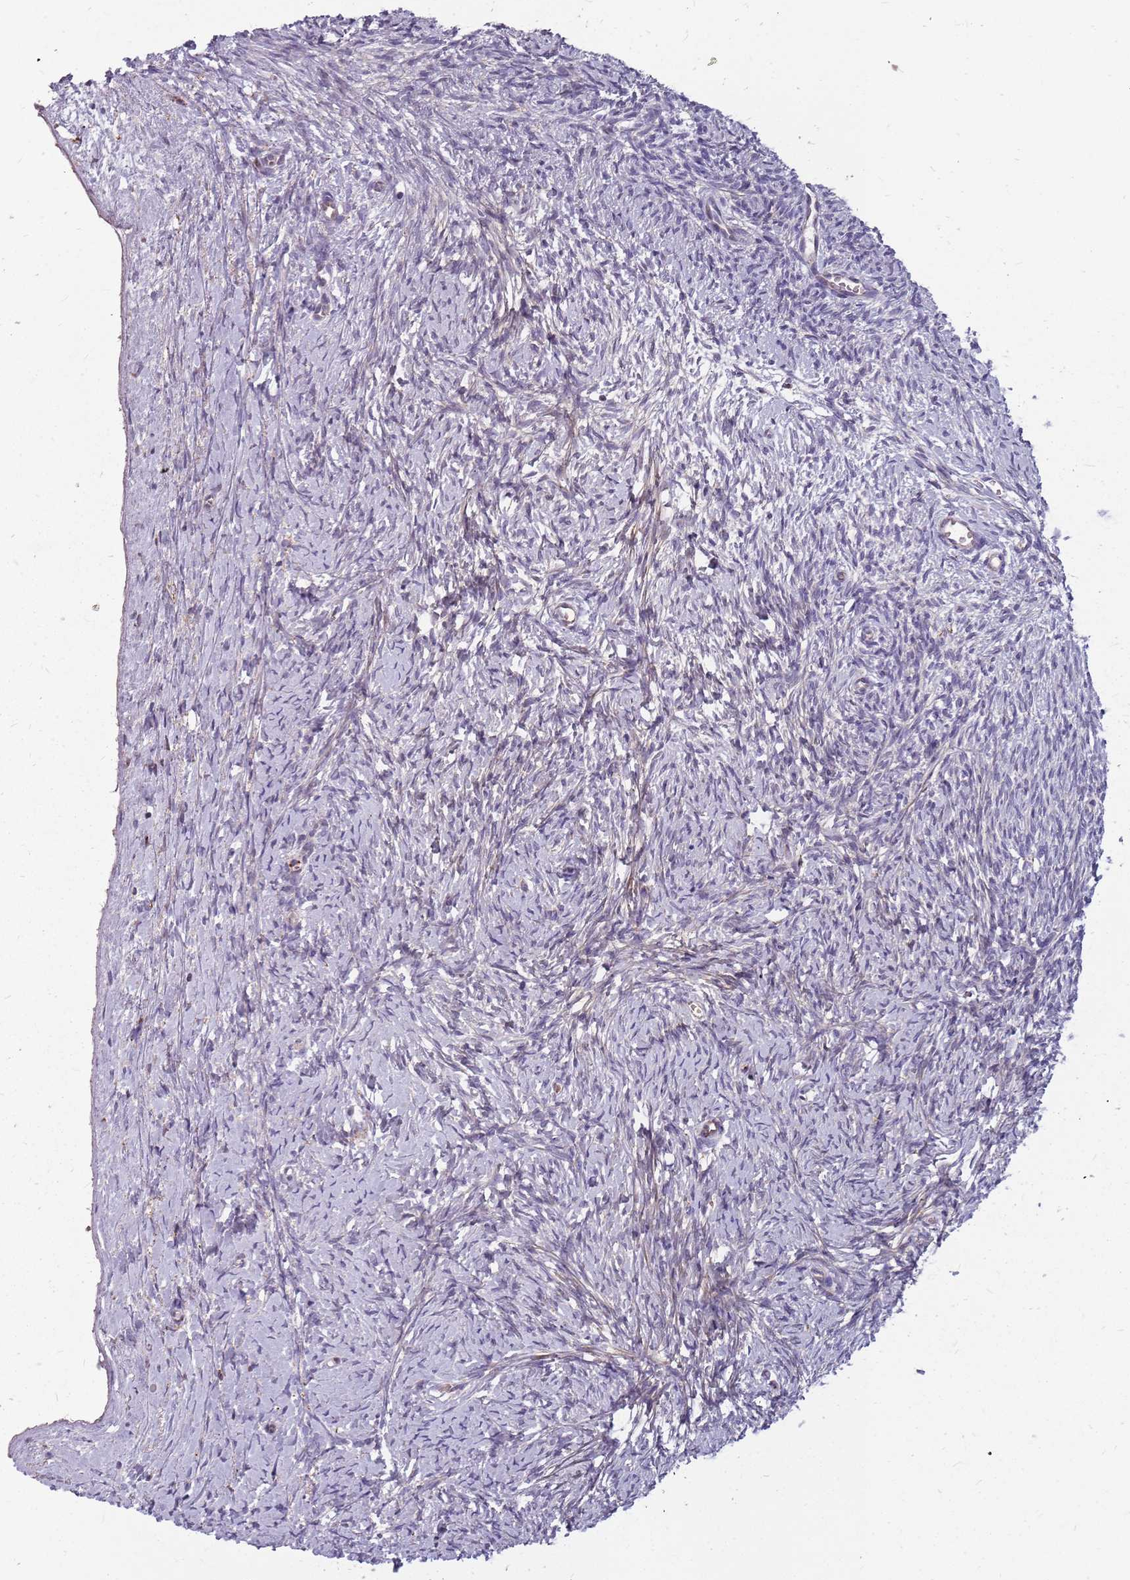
{"staining": {"intensity": "negative", "quantity": "none", "location": "none"}, "tissue": "ovary", "cell_type": "Ovarian stroma cells", "image_type": "normal", "snomed": [{"axis": "morphology", "description": "Normal tissue, NOS"}, {"axis": "morphology", "description": "Developmental malformation"}, {"axis": "topography", "description": "Ovary"}], "caption": "This is an immunohistochemistry (IHC) micrograph of unremarkable human ovary. There is no expression in ovarian stroma cells.", "gene": "NME4", "patient": {"sex": "female", "age": 39}}